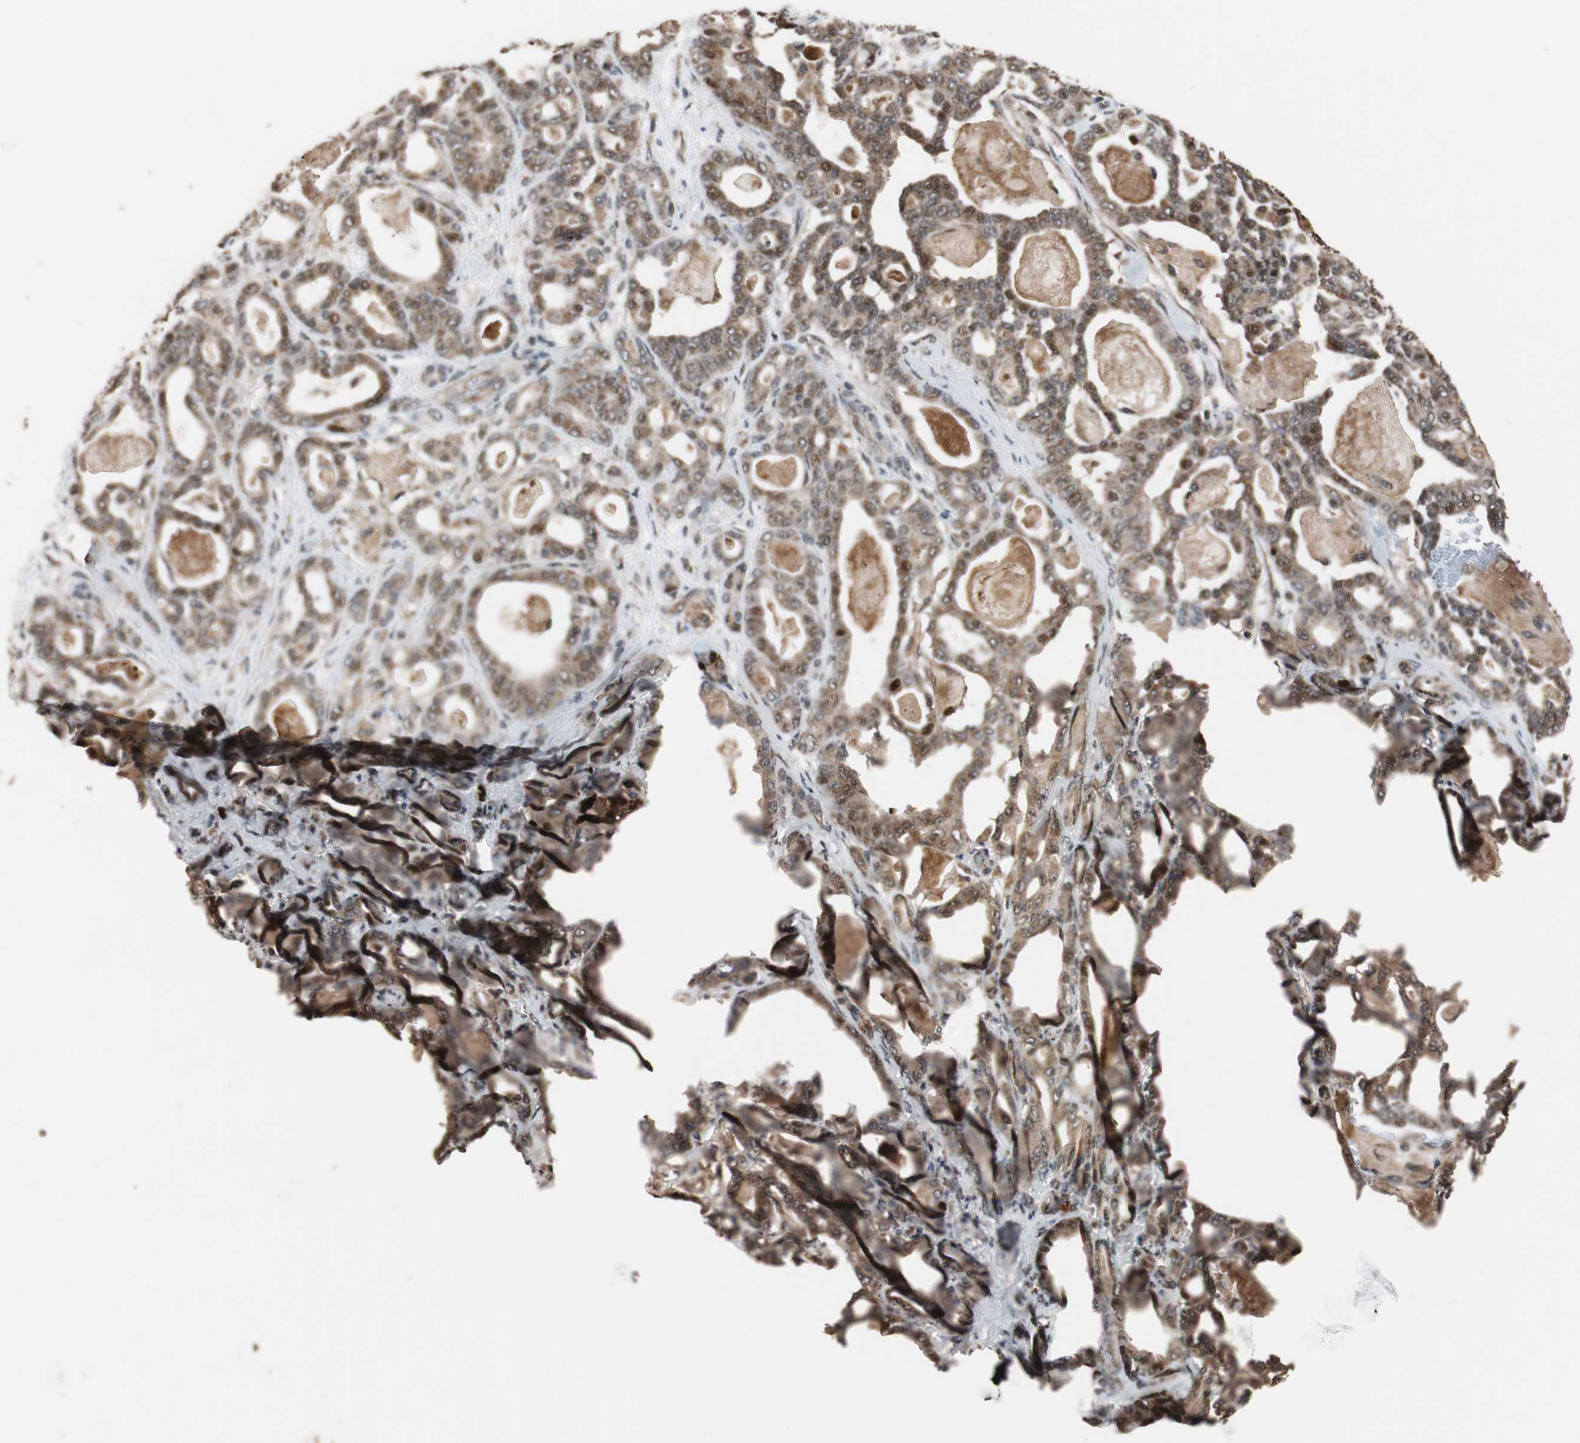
{"staining": {"intensity": "moderate", "quantity": ">75%", "location": "cytoplasmic/membranous,nuclear"}, "tissue": "pancreatic cancer", "cell_type": "Tumor cells", "image_type": "cancer", "snomed": [{"axis": "morphology", "description": "Adenocarcinoma, NOS"}, {"axis": "topography", "description": "Pancreas"}], "caption": "Human adenocarcinoma (pancreatic) stained for a protein (brown) exhibits moderate cytoplasmic/membranous and nuclear positive positivity in about >75% of tumor cells.", "gene": "USP31", "patient": {"sex": "male", "age": 63}}